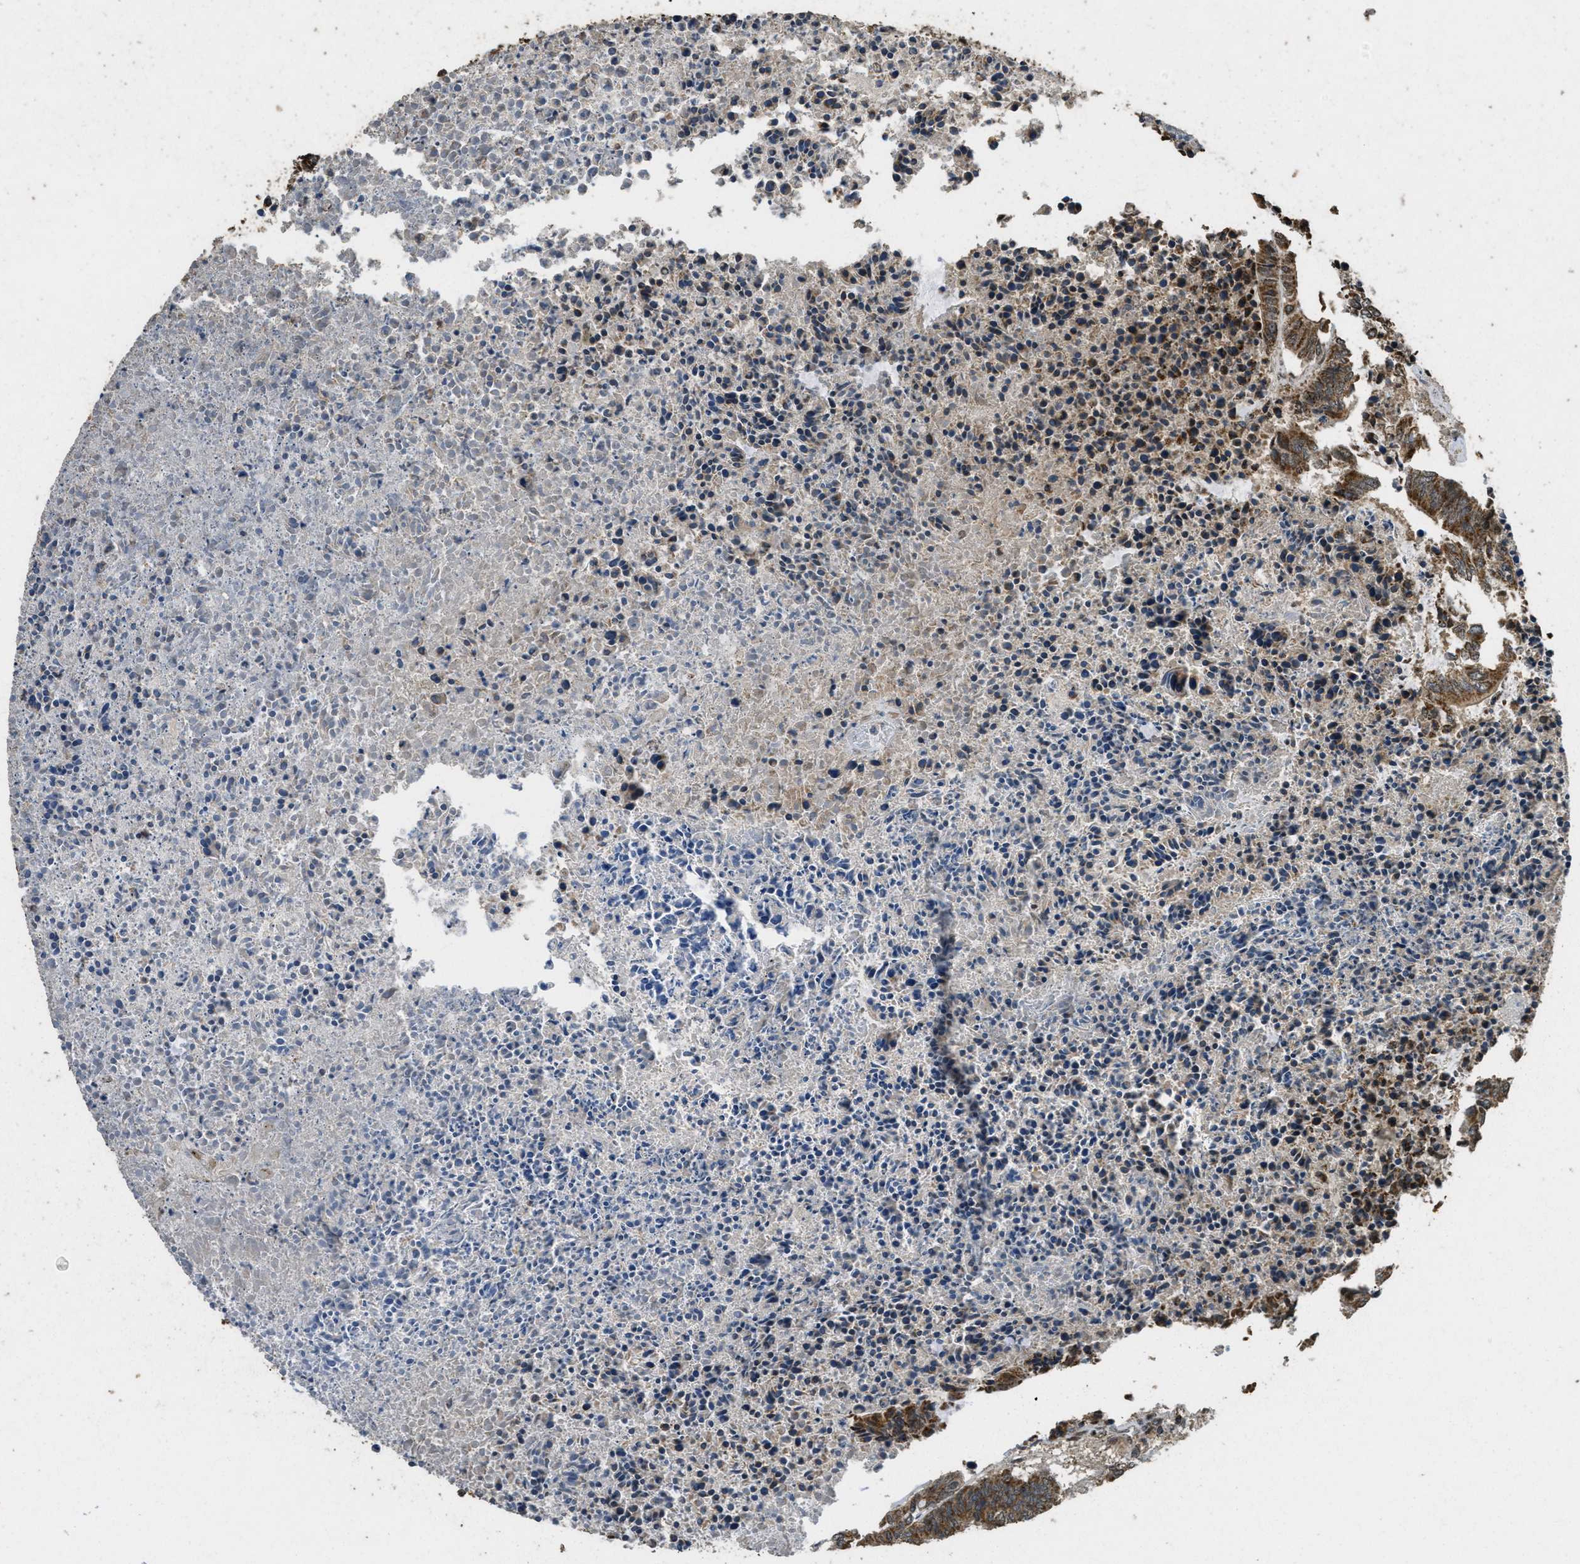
{"staining": {"intensity": "moderate", "quantity": ">75%", "location": "cytoplasmic/membranous"}, "tissue": "colorectal cancer", "cell_type": "Tumor cells", "image_type": "cancer", "snomed": [{"axis": "morphology", "description": "Adenocarcinoma, NOS"}, {"axis": "topography", "description": "Rectum"}], "caption": "Colorectal cancer stained with immunohistochemistry shows moderate cytoplasmic/membranous positivity in approximately >75% of tumor cells.", "gene": "CTPS1", "patient": {"sex": "male", "age": 63}}